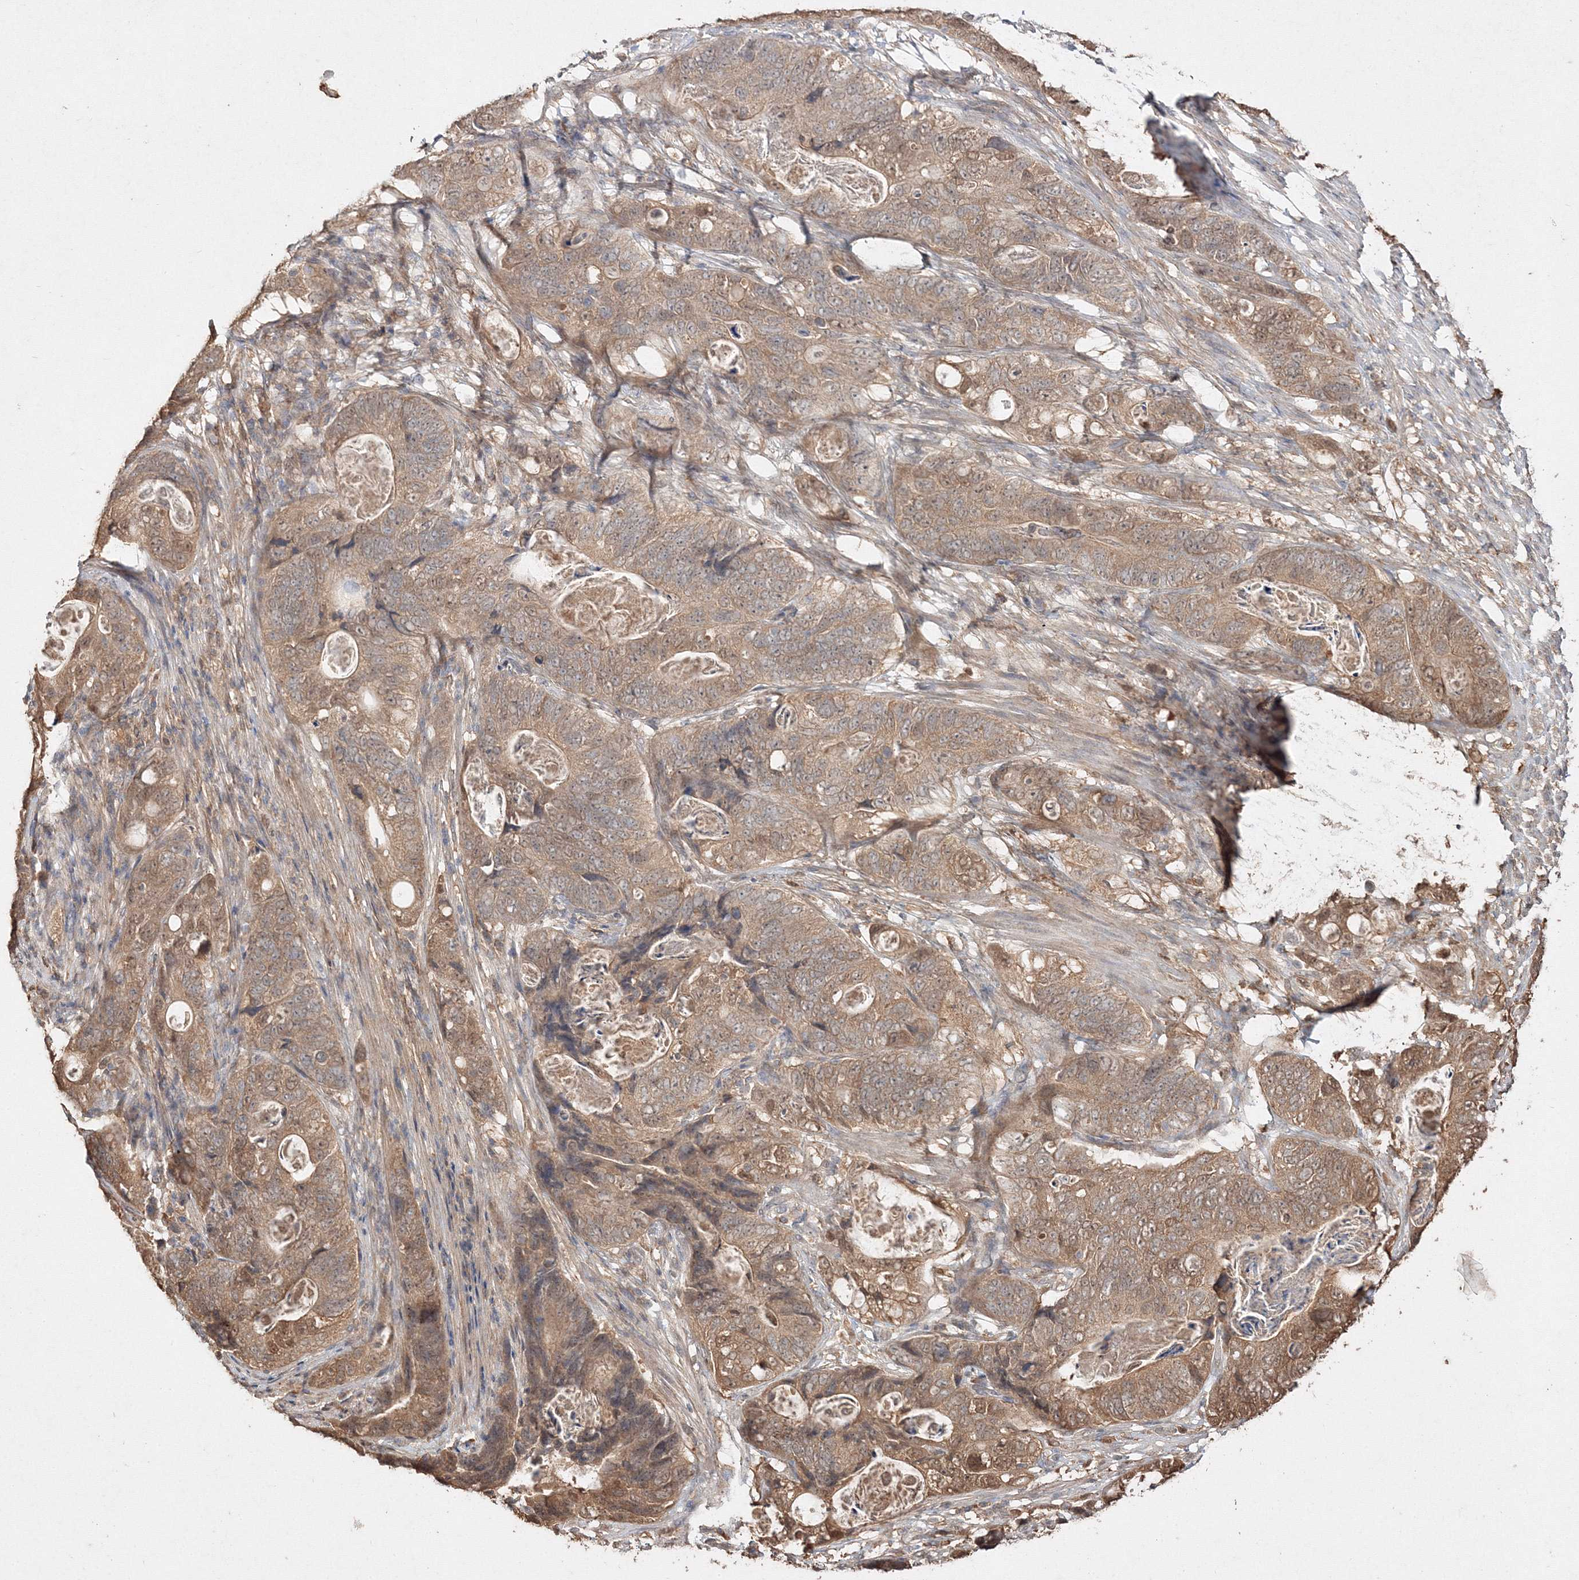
{"staining": {"intensity": "moderate", "quantity": ">75%", "location": "cytoplasmic/membranous"}, "tissue": "stomach cancer", "cell_type": "Tumor cells", "image_type": "cancer", "snomed": [{"axis": "morphology", "description": "Normal tissue, NOS"}, {"axis": "morphology", "description": "Adenocarcinoma, NOS"}, {"axis": "topography", "description": "Stomach"}], "caption": "Immunohistochemistry photomicrograph of adenocarcinoma (stomach) stained for a protein (brown), which displays medium levels of moderate cytoplasmic/membranous staining in about >75% of tumor cells.", "gene": "S100A11", "patient": {"sex": "female", "age": 89}}